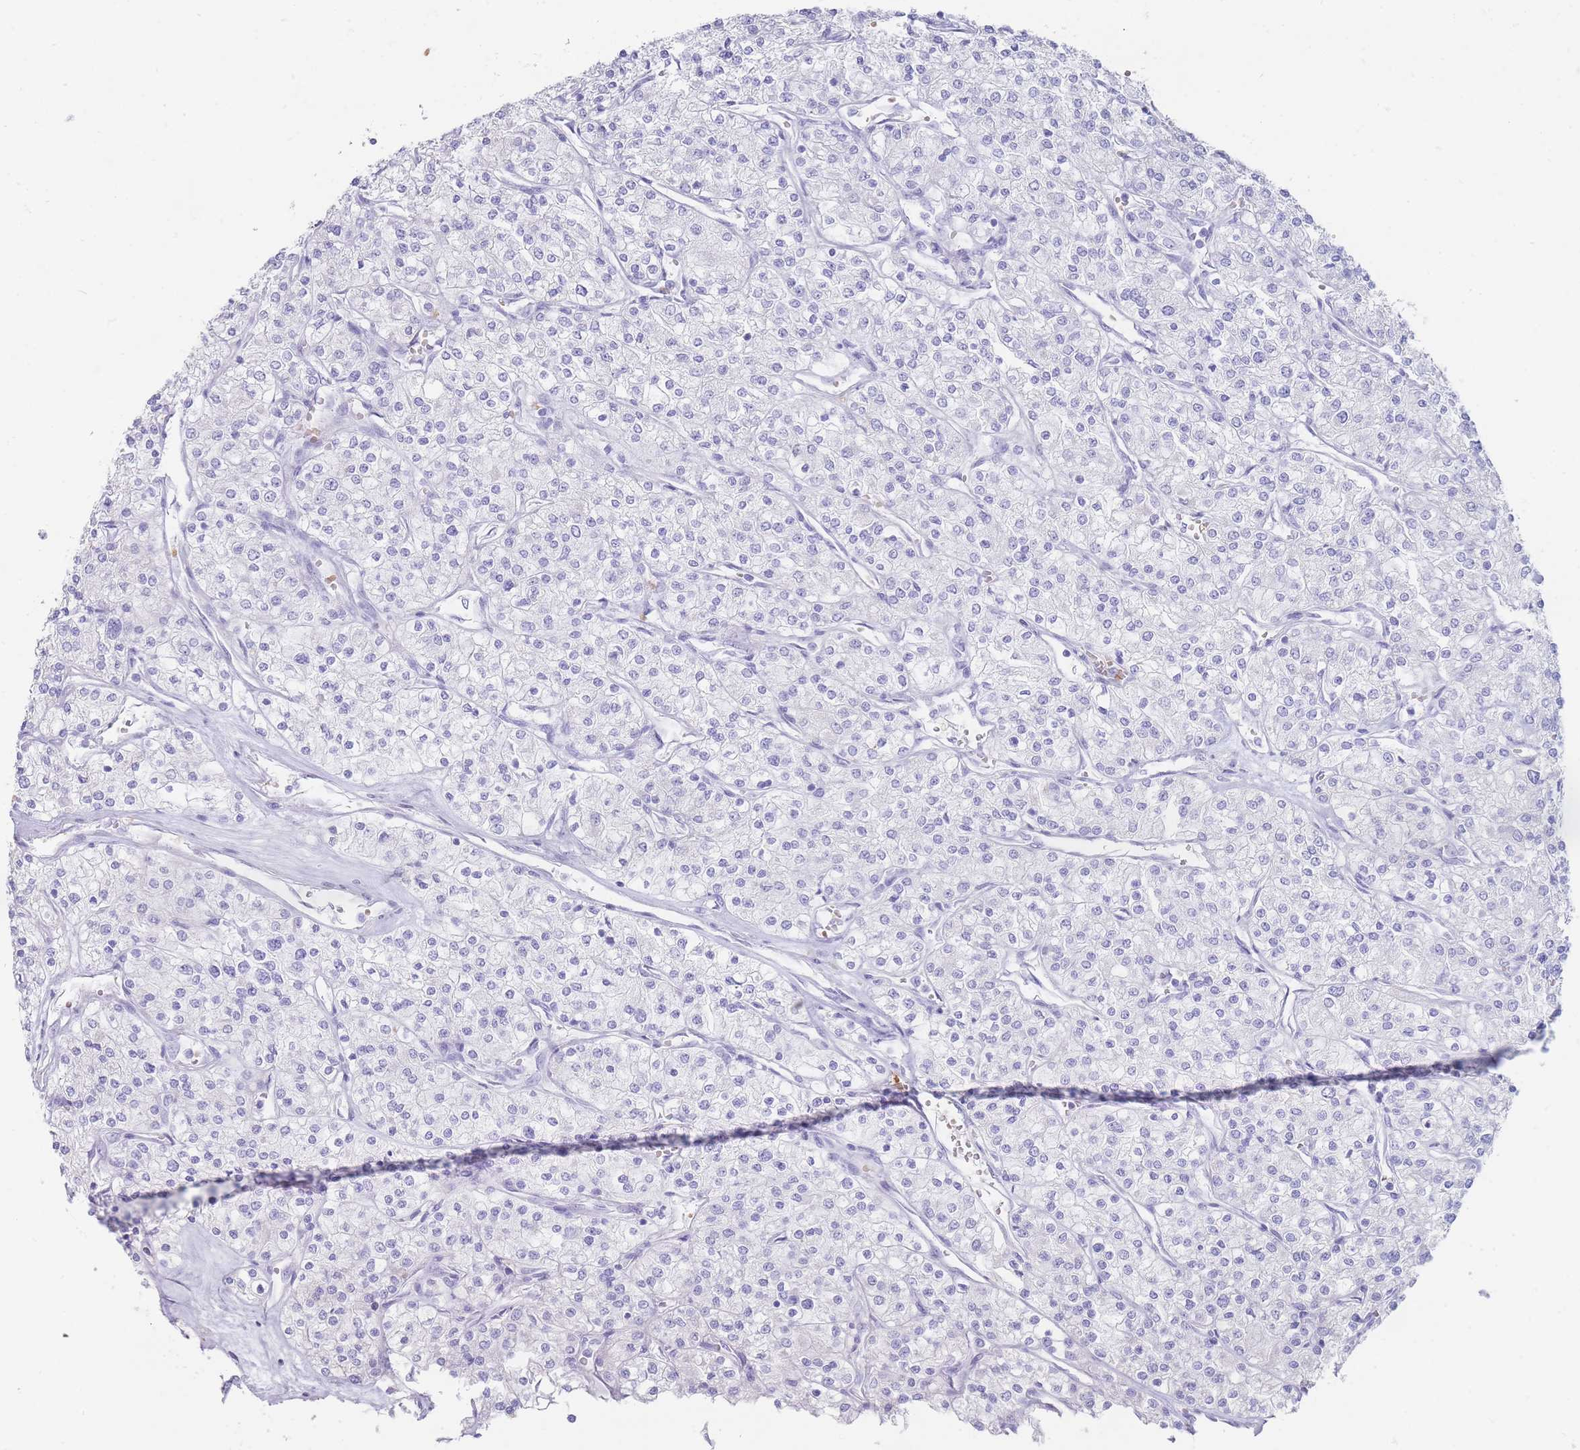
{"staining": {"intensity": "negative", "quantity": "none", "location": "none"}, "tissue": "renal cancer", "cell_type": "Tumor cells", "image_type": "cancer", "snomed": [{"axis": "morphology", "description": "Adenocarcinoma, NOS"}, {"axis": "topography", "description": "Kidney"}], "caption": "Immunohistochemistry photomicrograph of neoplastic tissue: human renal cancer stained with DAB (3,3'-diaminobenzidine) demonstrates no significant protein staining in tumor cells.", "gene": "HBG2", "patient": {"sex": "male", "age": 80}}